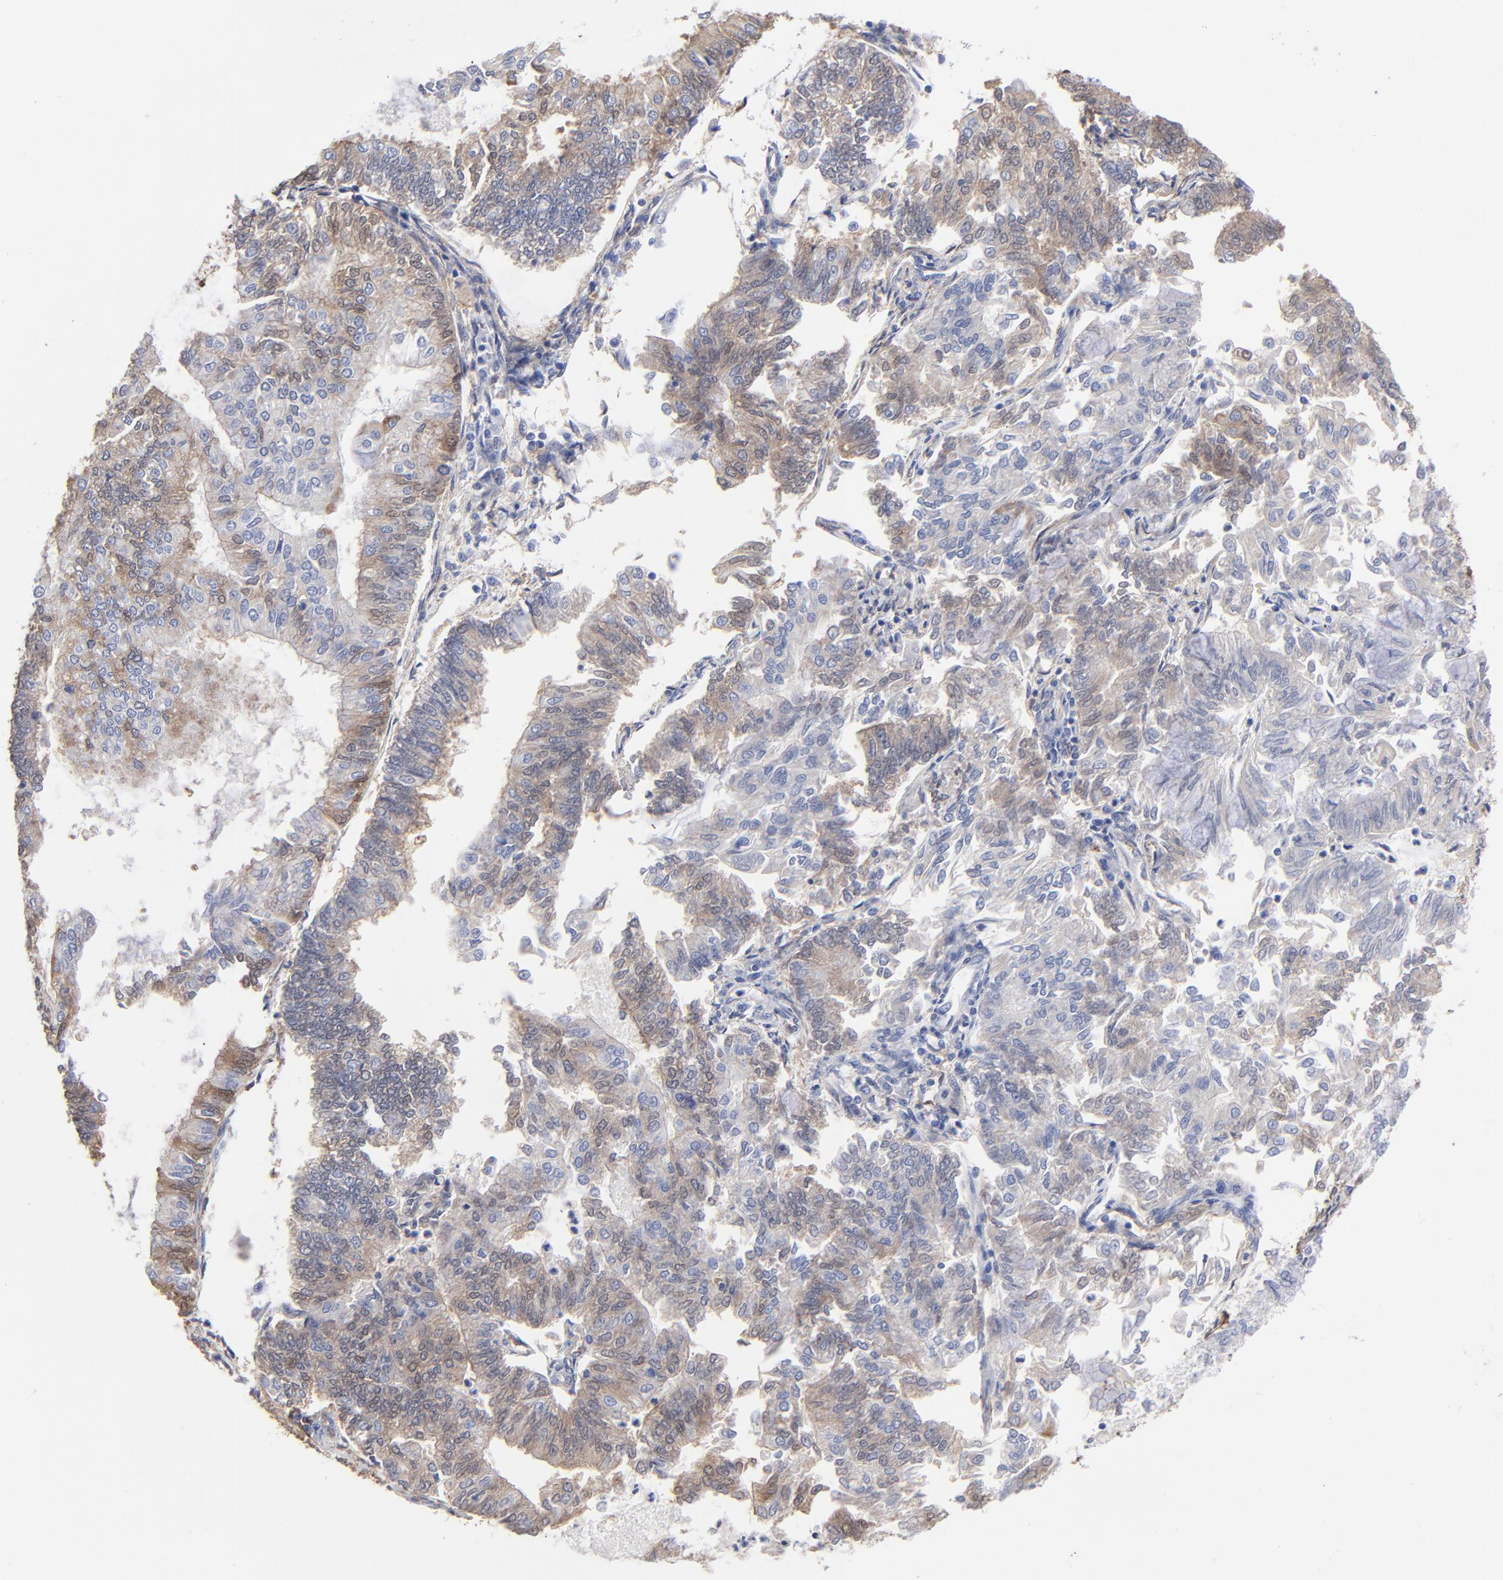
{"staining": {"intensity": "weak", "quantity": "<25%", "location": "cytoplasmic/membranous,nuclear"}, "tissue": "endometrial cancer", "cell_type": "Tumor cells", "image_type": "cancer", "snomed": [{"axis": "morphology", "description": "Adenocarcinoma, NOS"}, {"axis": "topography", "description": "Endometrium"}], "caption": "High magnification brightfield microscopy of endometrial cancer (adenocarcinoma) stained with DAB (brown) and counterstained with hematoxylin (blue): tumor cells show no significant staining.", "gene": "CILP", "patient": {"sex": "female", "age": 59}}